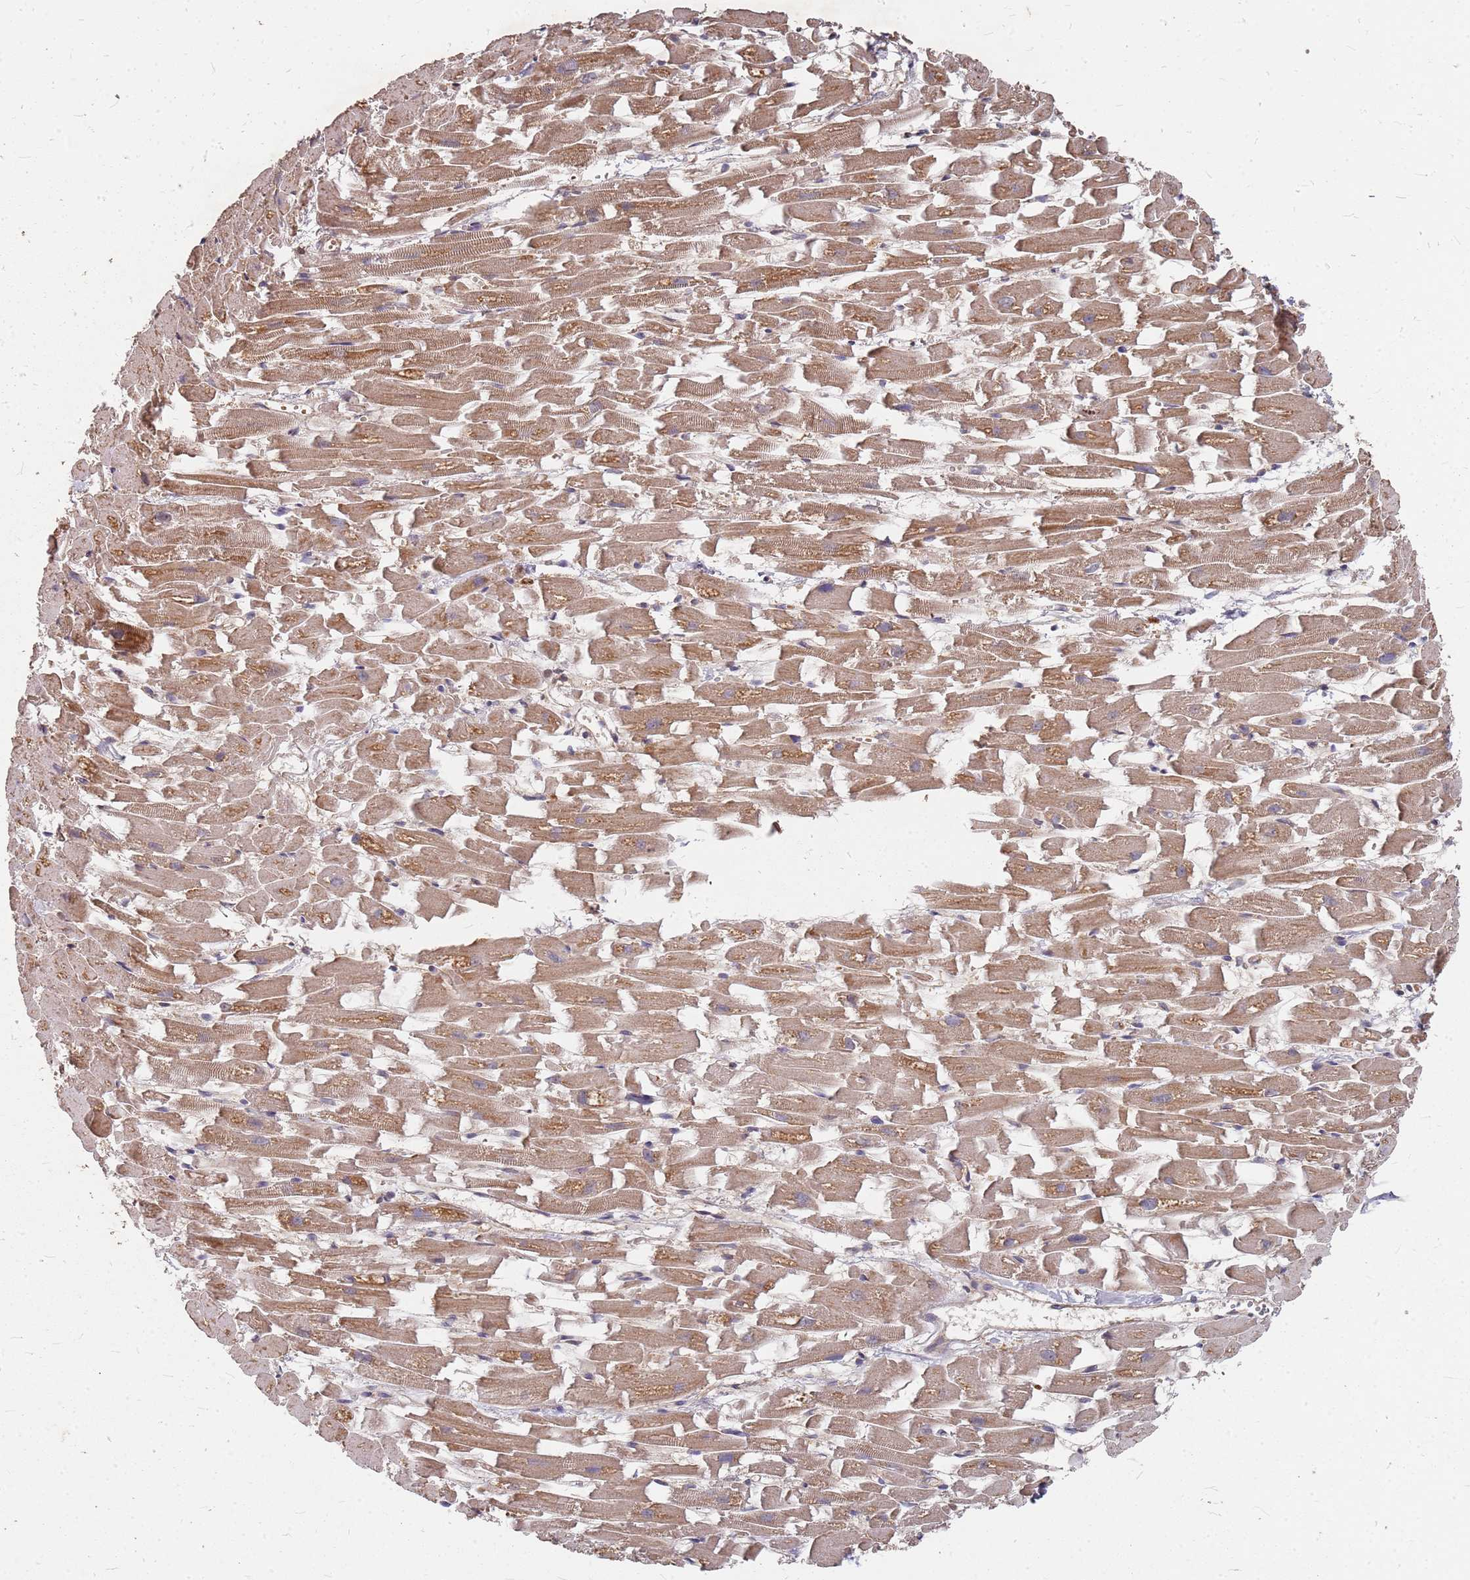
{"staining": {"intensity": "moderate", "quantity": ">75%", "location": "cytoplasmic/membranous"}, "tissue": "heart muscle", "cell_type": "Cardiomyocytes", "image_type": "normal", "snomed": [{"axis": "morphology", "description": "Normal tissue, NOS"}, {"axis": "topography", "description": "Heart"}], "caption": "IHC micrograph of benign heart muscle: heart muscle stained using IHC shows medium levels of moderate protein expression localized specifically in the cytoplasmic/membranous of cardiomyocytes, appearing as a cytoplasmic/membranous brown color.", "gene": "TRABD", "patient": {"sex": "female", "age": 64}}